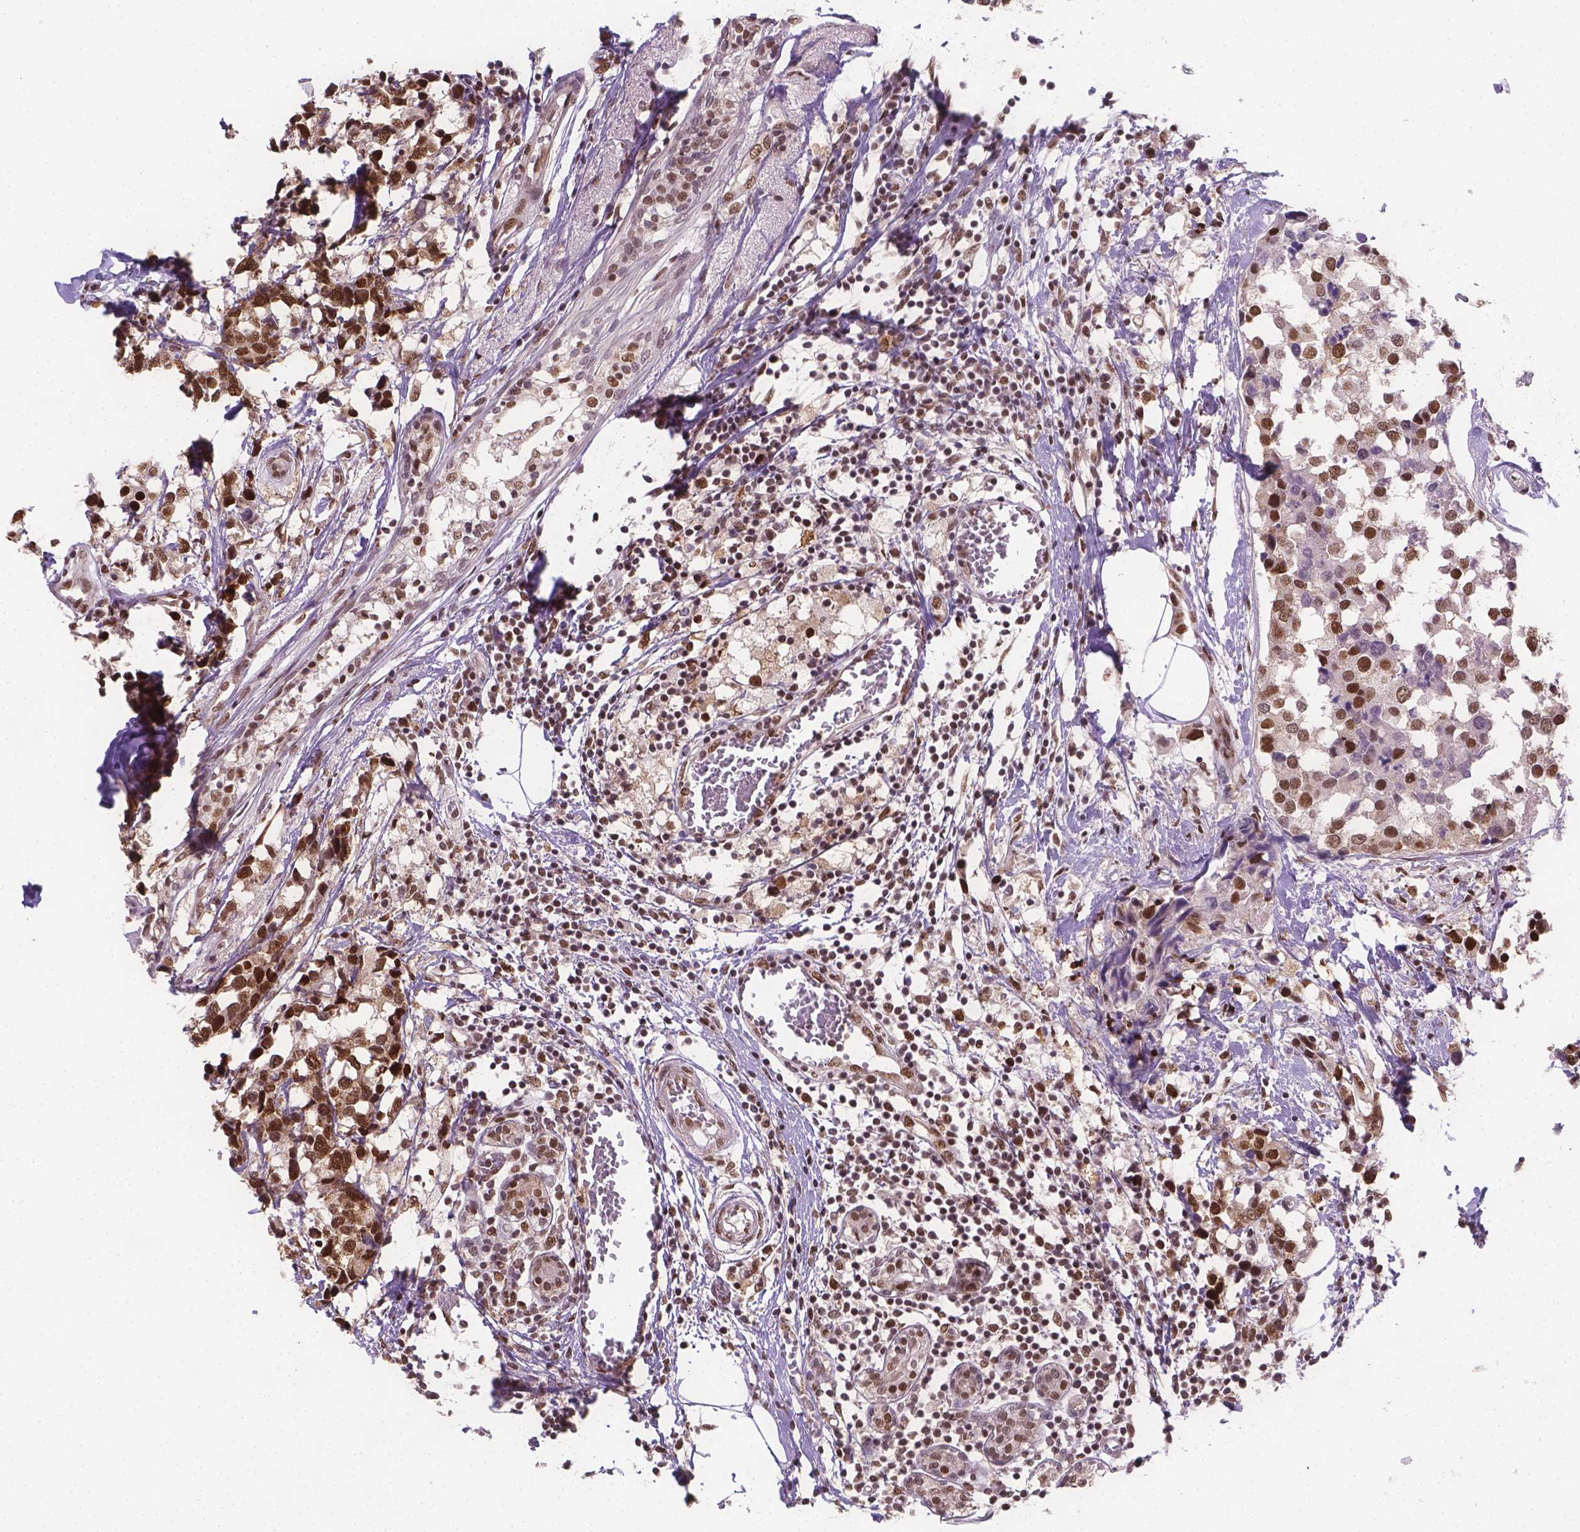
{"staining": {"intensity": "strong", "quantity": ">75%", "location": "nuclear"}, "tissue": "breast cancer", "cell_type": "Tumor cells", "image_type": "cancer", "snomed": [{"axis": "morphology", "description": "Lobular carcinoma"}, {"axis": "topography", "description": "Breast"}], "caption": "Breast lobular carcinoma tissue shows strong nuclear expression in about >75% of tumor cells", "gene": "FANCE", "patient": {"sex": "female", "age": 59}}